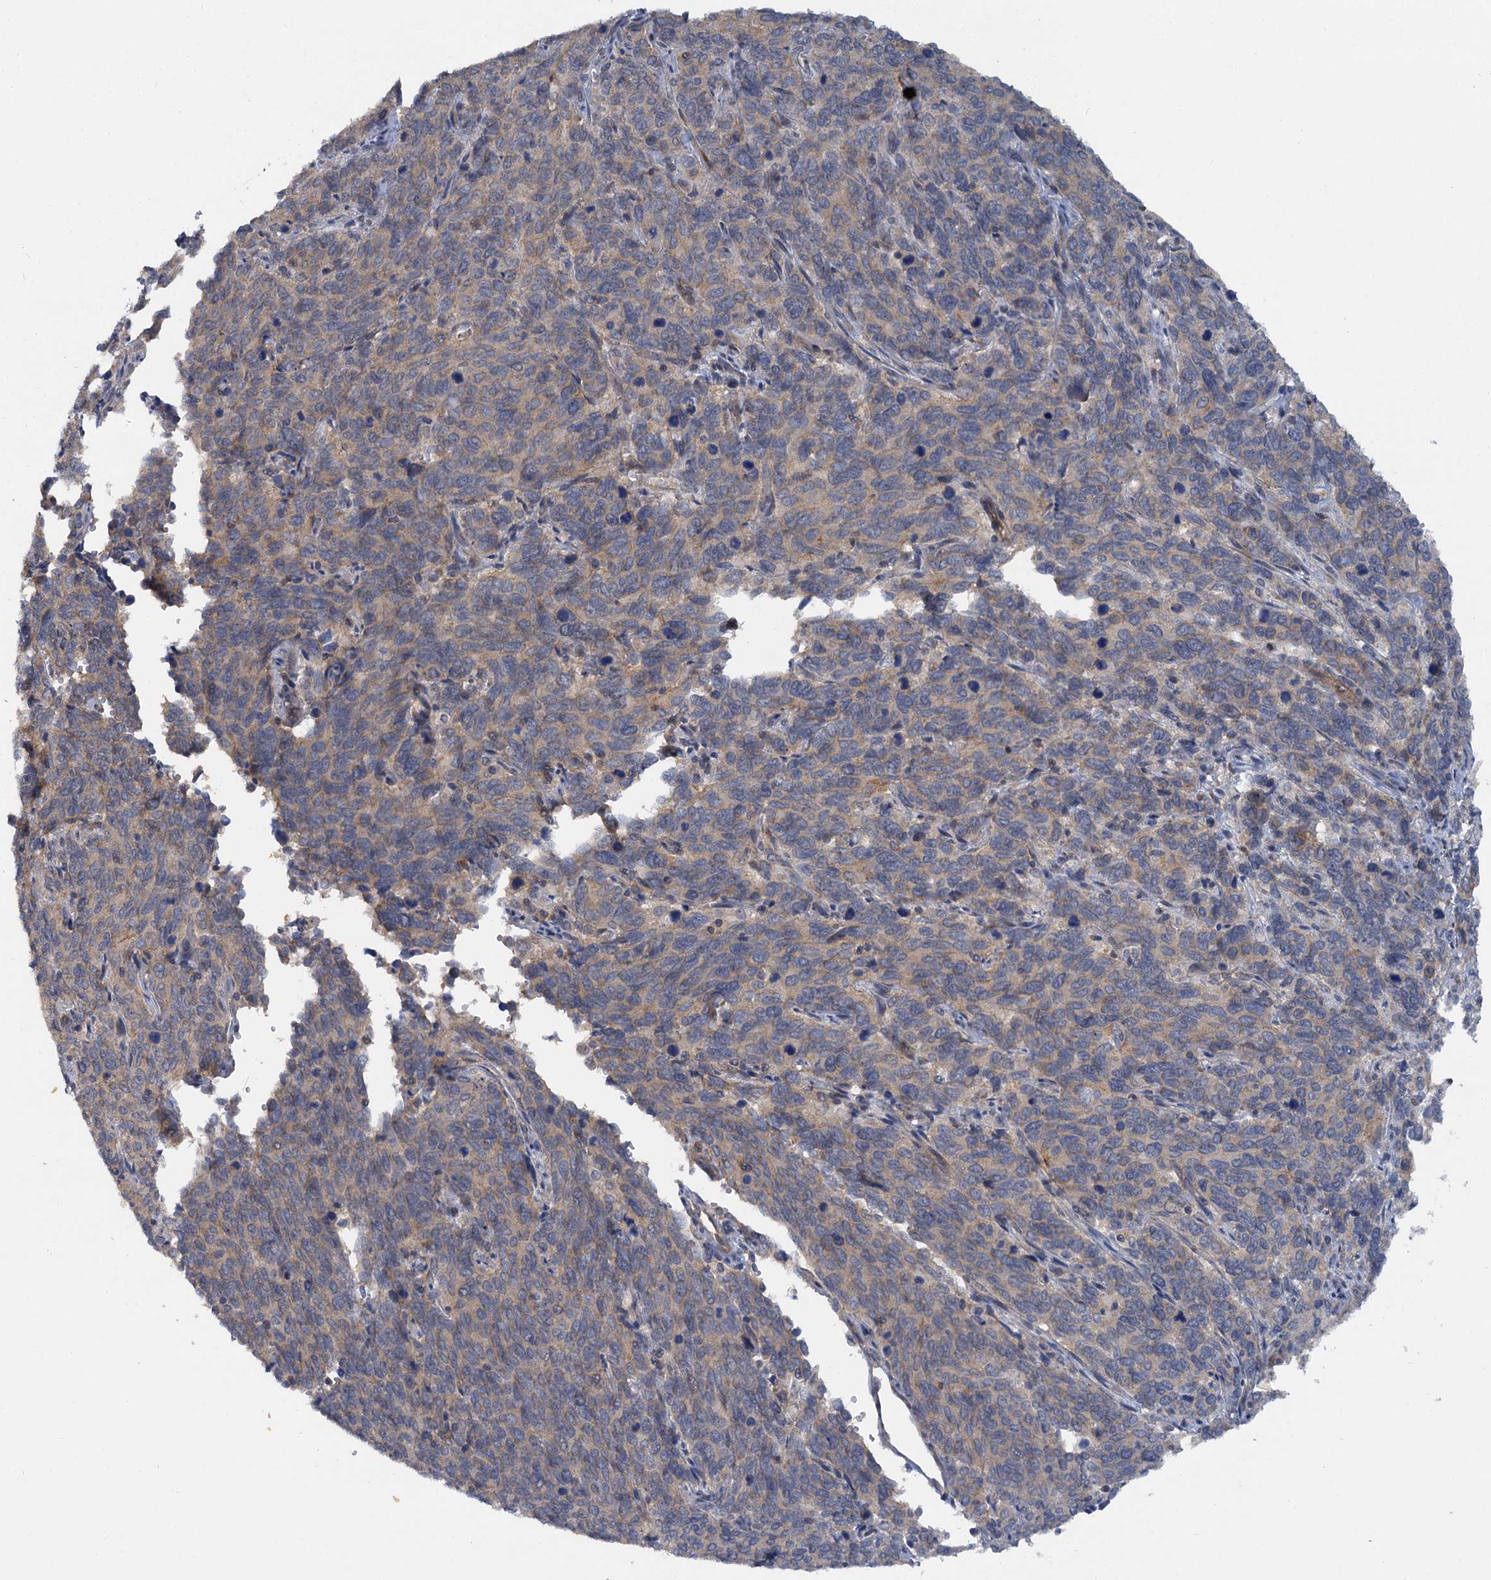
{"staining": {"intensity": "weak", "quantity": ">75%", "location": "cytoplasmic/membranous"}, "tissue": "cervical cancer", "cell_type": "Tumor cells", "image_type": "cancer", "snomed": [{"axis": "morphology", "description": "Squamous cell carcinoma, NOS"}, {"axis": "topography", "description": "Cervix"}], "caption": "Cervical cancer (squamous cell carcinoma) stained for a protein (brown) reveals weak cytoplasmic/membranous positive expression in about >75% of tumor cells.", "gene": "ZNF324", "patient": {"sex": "female", "age": 60}}